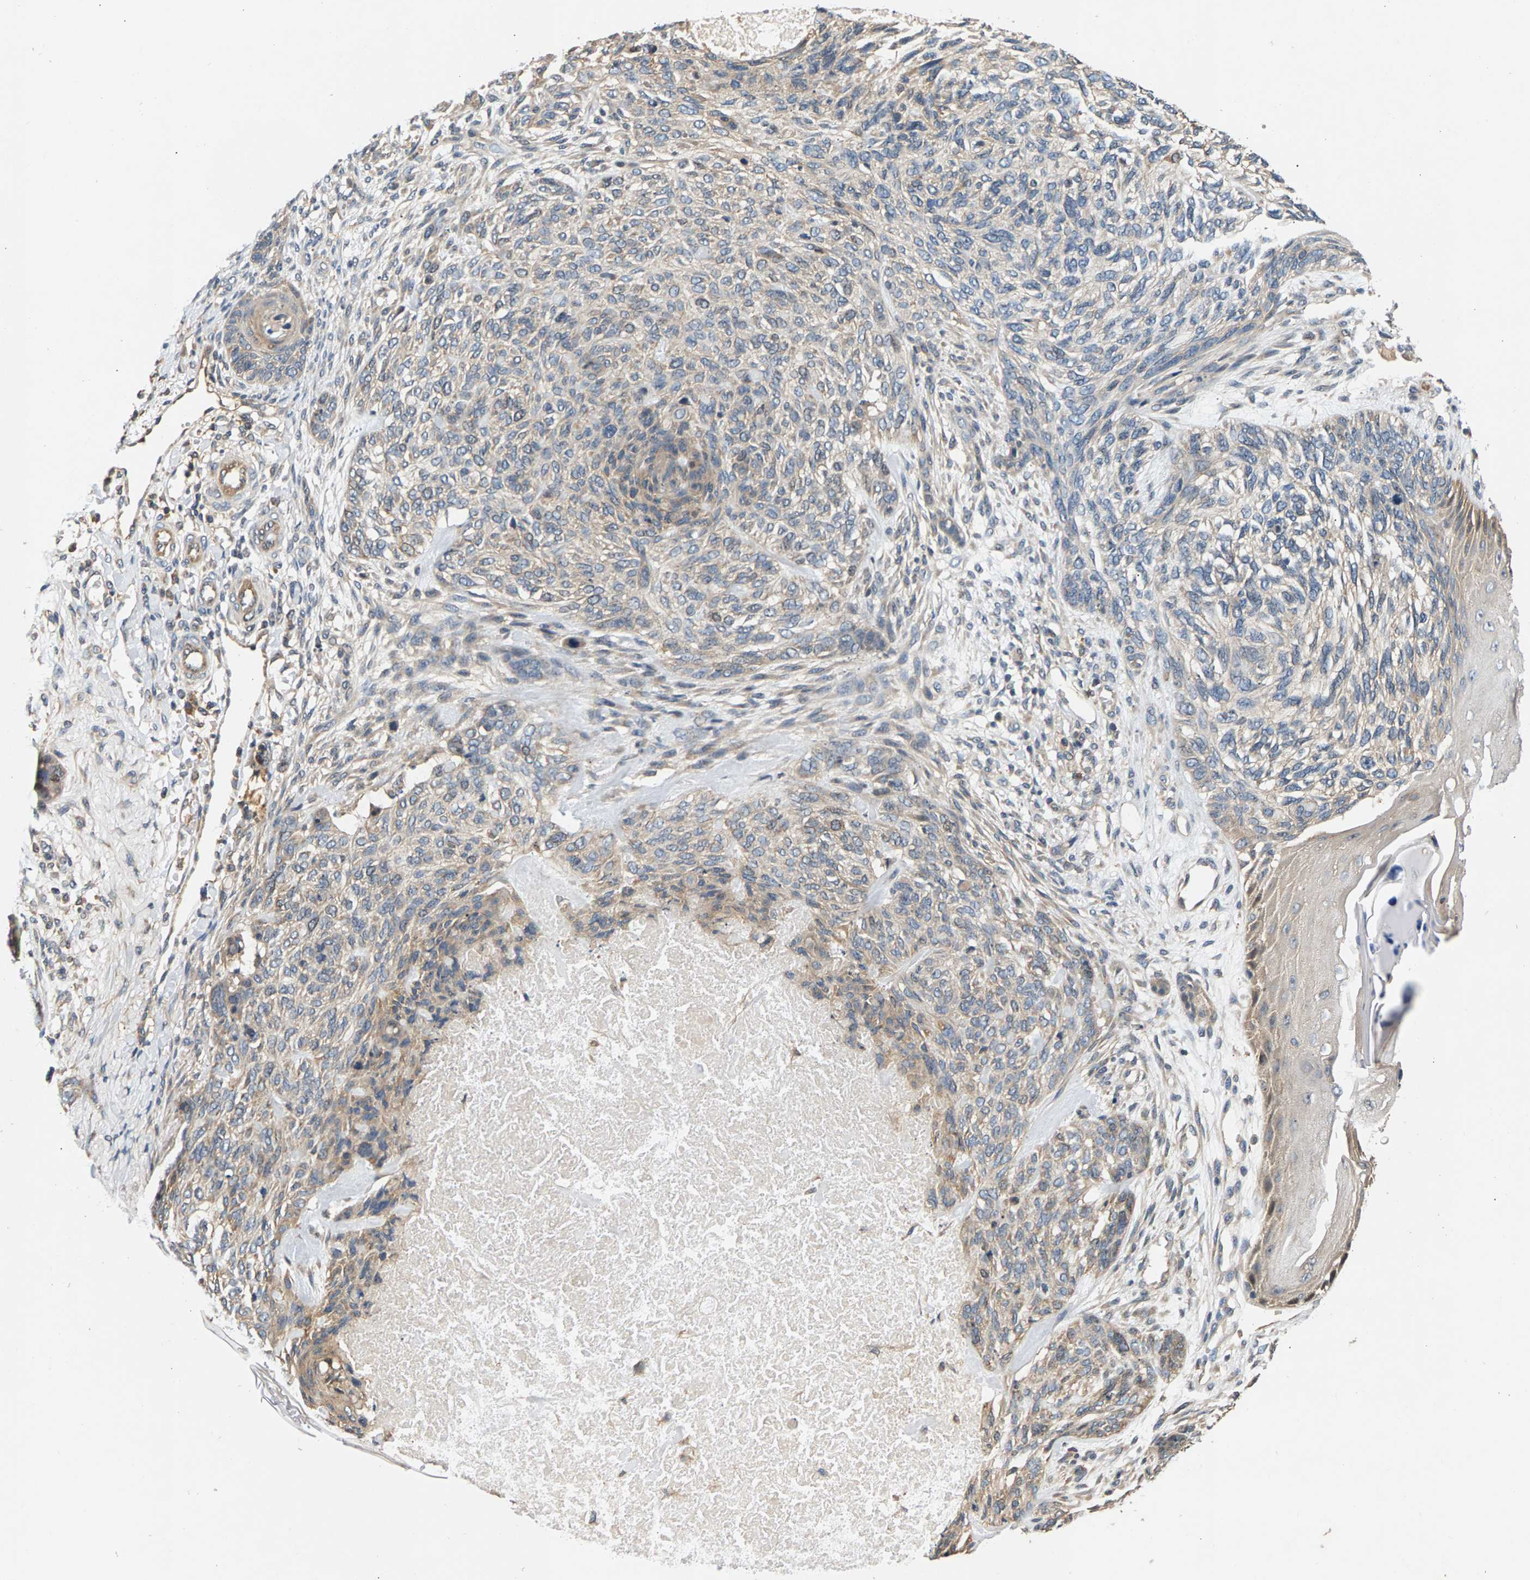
{"staining": {"intensity": "weak", "quantity": "<25%", "location": "cytoplasmic/membranous"}, "tissue": "skin cancer", "cell_type": "Tumor cells", "image_type": "cancer", "snomed": [{"axis": "morphology", "description": "Basal cell carcinoma"}, {"axis": "topography", "description": "Skin"}], "caption": "Immunohistochemistry image of human basal cell carcinoma (skin) stained for a protein (brown), which shows no expression in tumor cells.", "gene": "FAM78A", "patient": {"sex": "male", "age": 55}}